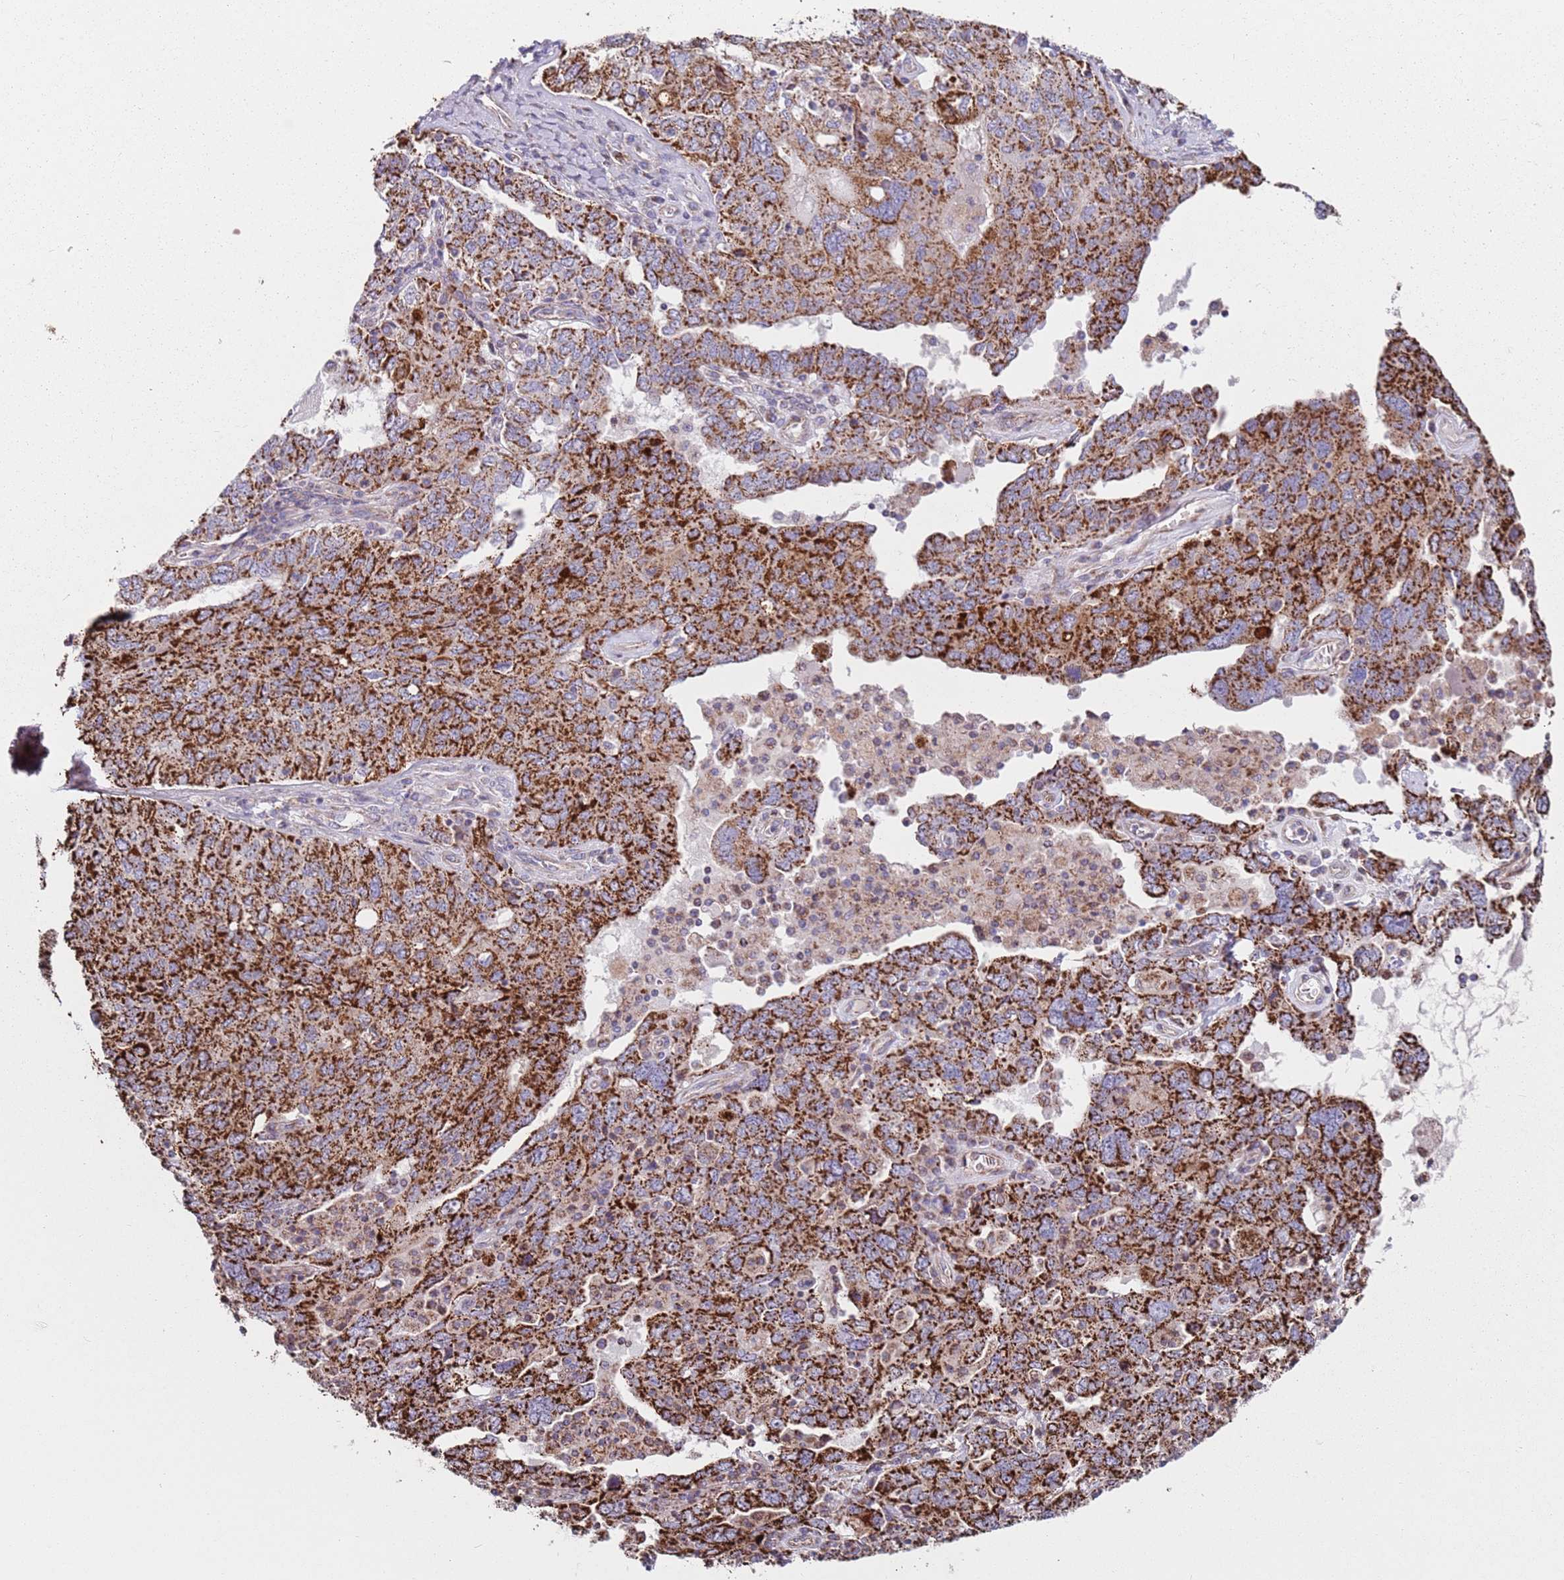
{"staining": {"intensity": "strong", "quantity": ">75%", "location": "cytoplasmic/membranous"}, "tissue": "ovarian cancer", "cell_type": "Tumor cells", "image_type": "cancer", "snomed": [{"axis": "morphology", "description": "Carcinoma, endometroid"}, {"axis": "topography", "description": "Ovary"}], "caption": "Ovarian cancer (endometroid carcinoma) was stained to show a protein in brown. There is high levels of strong cytoplasmic/membranous positivity in about >75% of tumor cells. (Brightfield microscopy of DAB IHC at high magnification).", "gene": "ALS2", "patient": {"sex": "female", "age": 62}}